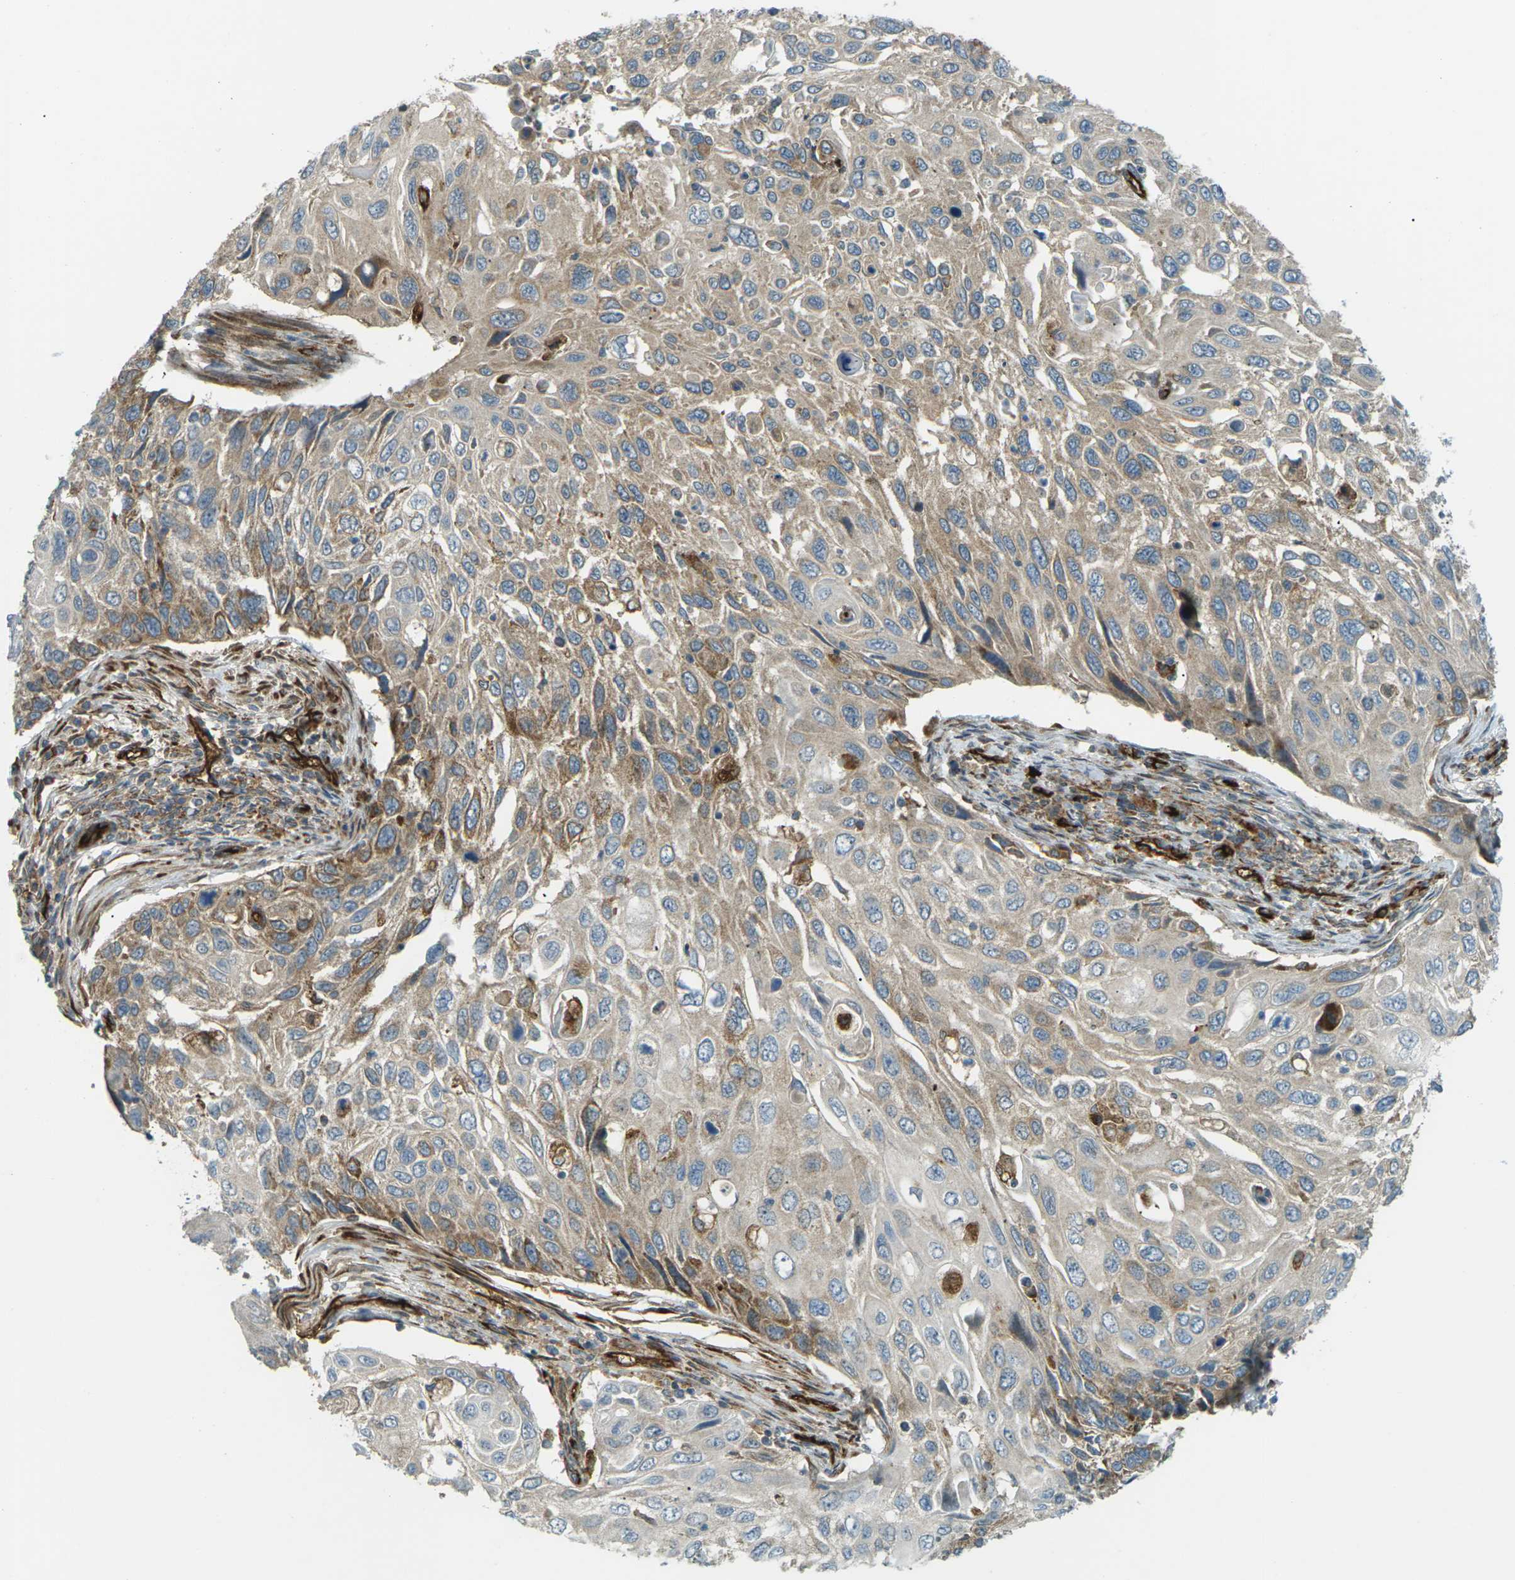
{"staining": {"intensity": "moderate", "quantity": ">75%", "location": "cytoplasmic/membranous"}, "tissue": "cervical cancer", "cell_type": "Tumor cells", "image_type": "cancer", "snomed": [{"axis": "morphology", "description": "Squamous cell carcinoma, NOS"}, {"axis": "topography", "description": "Cervix"}], "caption": "Cervical cancer tissue displays moderate cytoplasmic/membranous expression in approximately >75% of tumor cells (DAB = brown stain, brightfield microscopy at high magnification).", "gene": "S1PR1", "patient": {"sex": "female", "age": 70}}